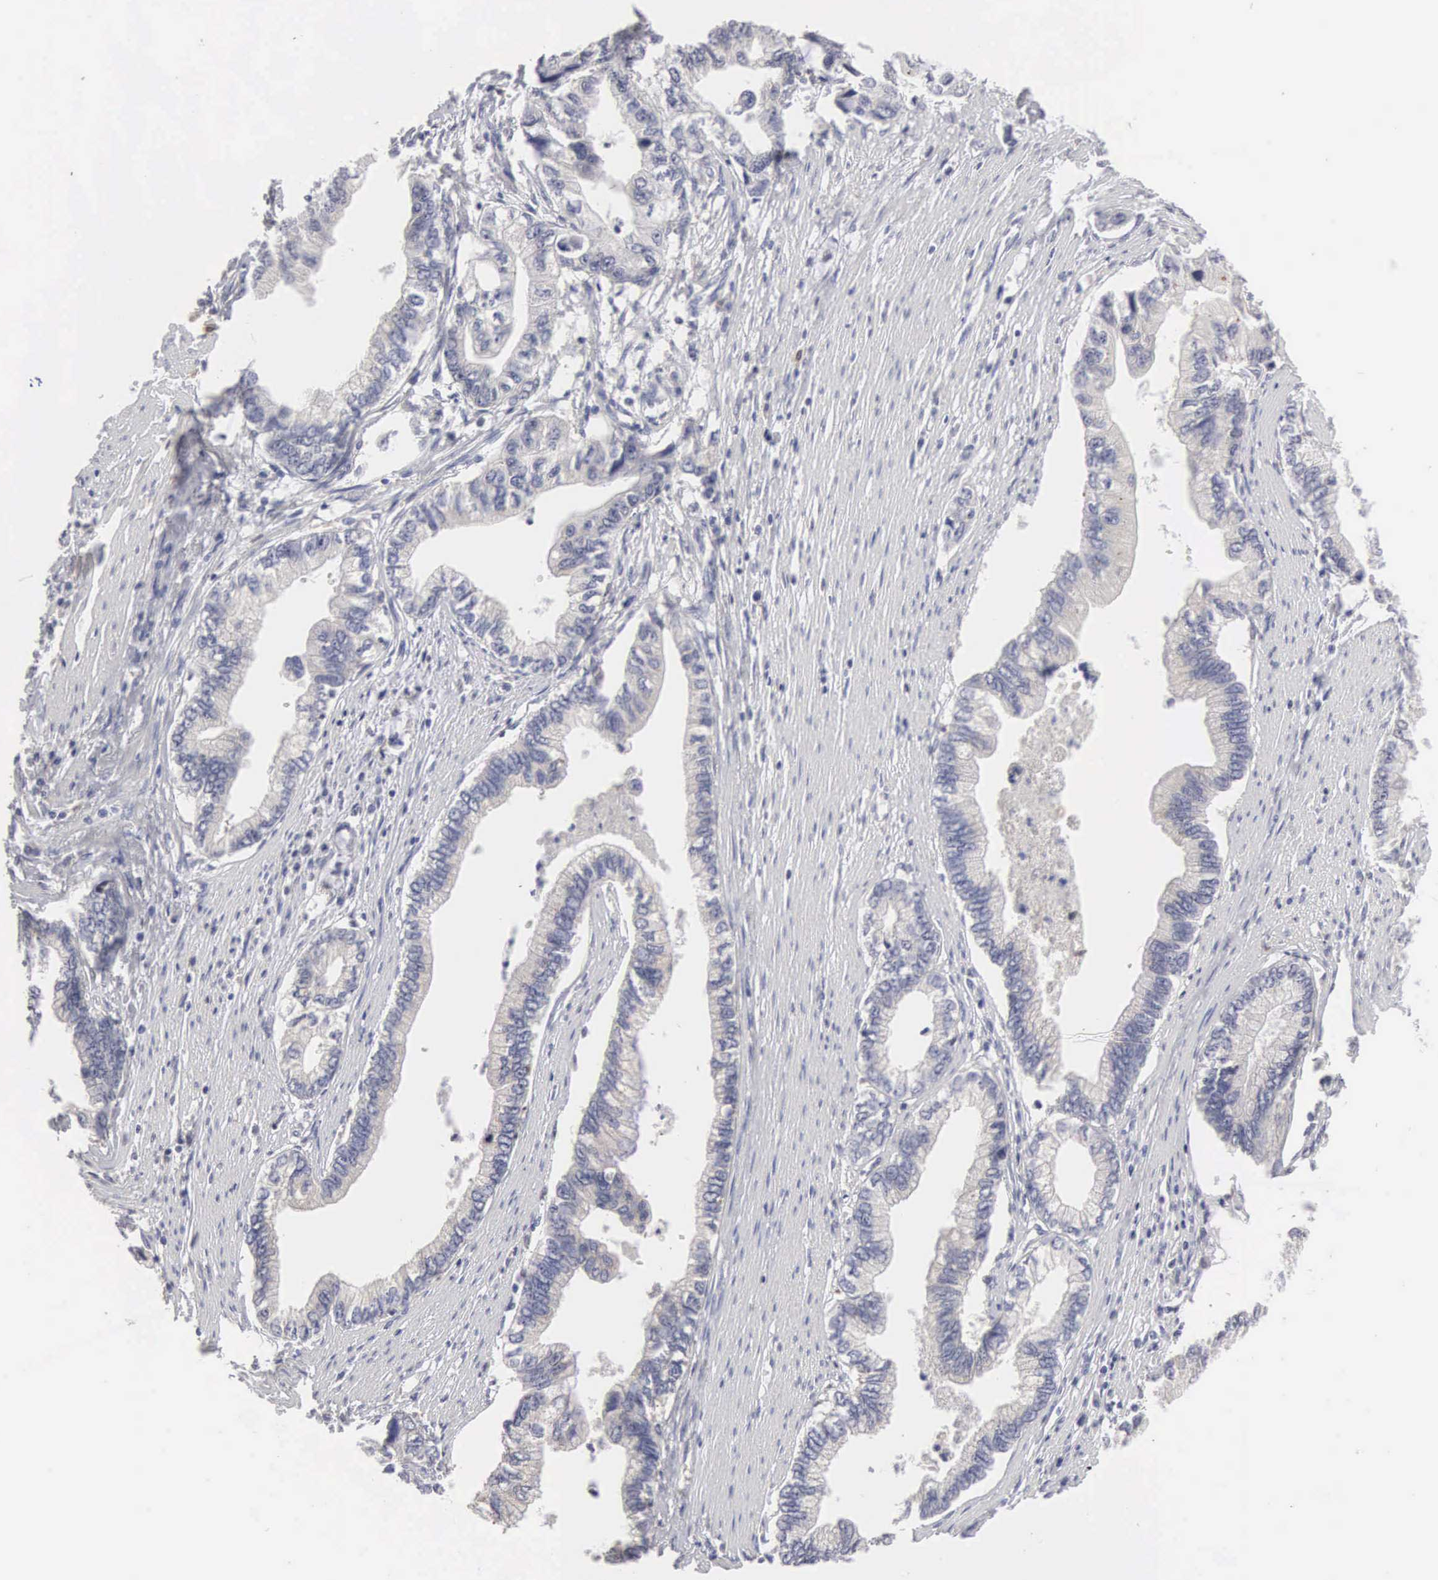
{"staining": {"intensity": "negative", "quantity": "none", "location": "none"}, "tissue": "pancreatic cancer", "cell_type": "Tumor cells", "image_type": "cancer", "snomed": [{"axis": "morphology", "description": "Adenocarcinoma, NOS"}, {"axis": "topography", "description": "Pancreas"}, {"axis": "topography", "description": "Stomach, upper"}], "caption": "The histopathology image displays no staining of tumor cells in pancreatic adenocarcinoma.", "gene": "HMOX1", "patient": {"sex": "male", "age": 77}}